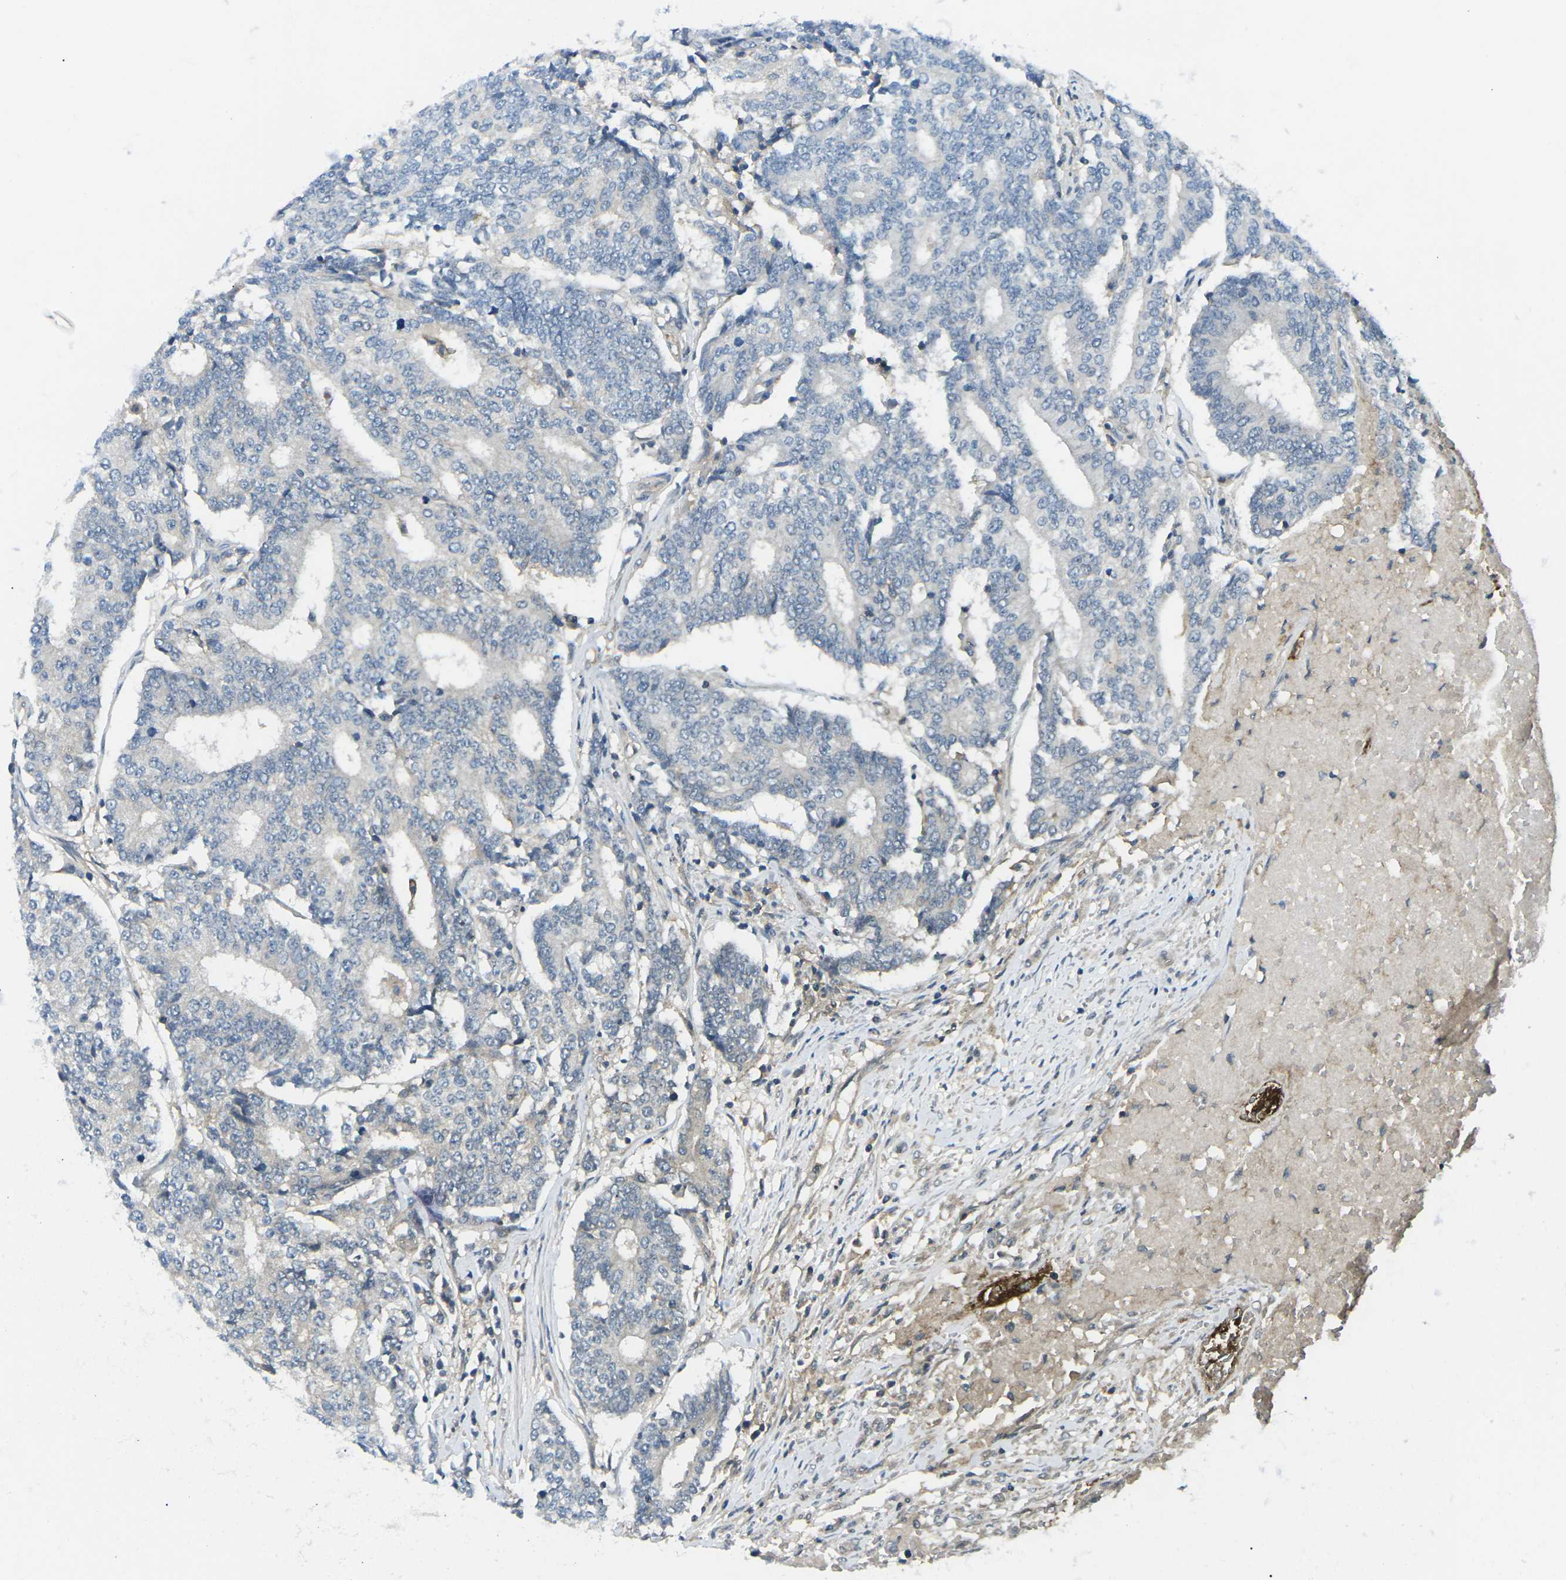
{"staining": {"intensity": "negative", "quantity": "none", "location": "none"}, "tissue": "prostate cancer", "cell_type": "Tumor cells", "image_type": "cancer", "snomed": [{"axis": "morphology", "description": "Normal tissue, NOS"}, {"axis": "morphology", "description": "Adenocarcinoma, High grade"}, {"axis": "topography", "description": "Prostate"}, {"axis": "topography", "description": "Seminal veicle"}], "caption": "This is a photomicrograph of IHC staining of prostate adenocarcinoma (high-grade), which shows no expression in tumor cells. (DAB immunohistochemistry (IHC), high magnification).", "gene": "CD47", "patient": {"sex": "male", "age": 55}}